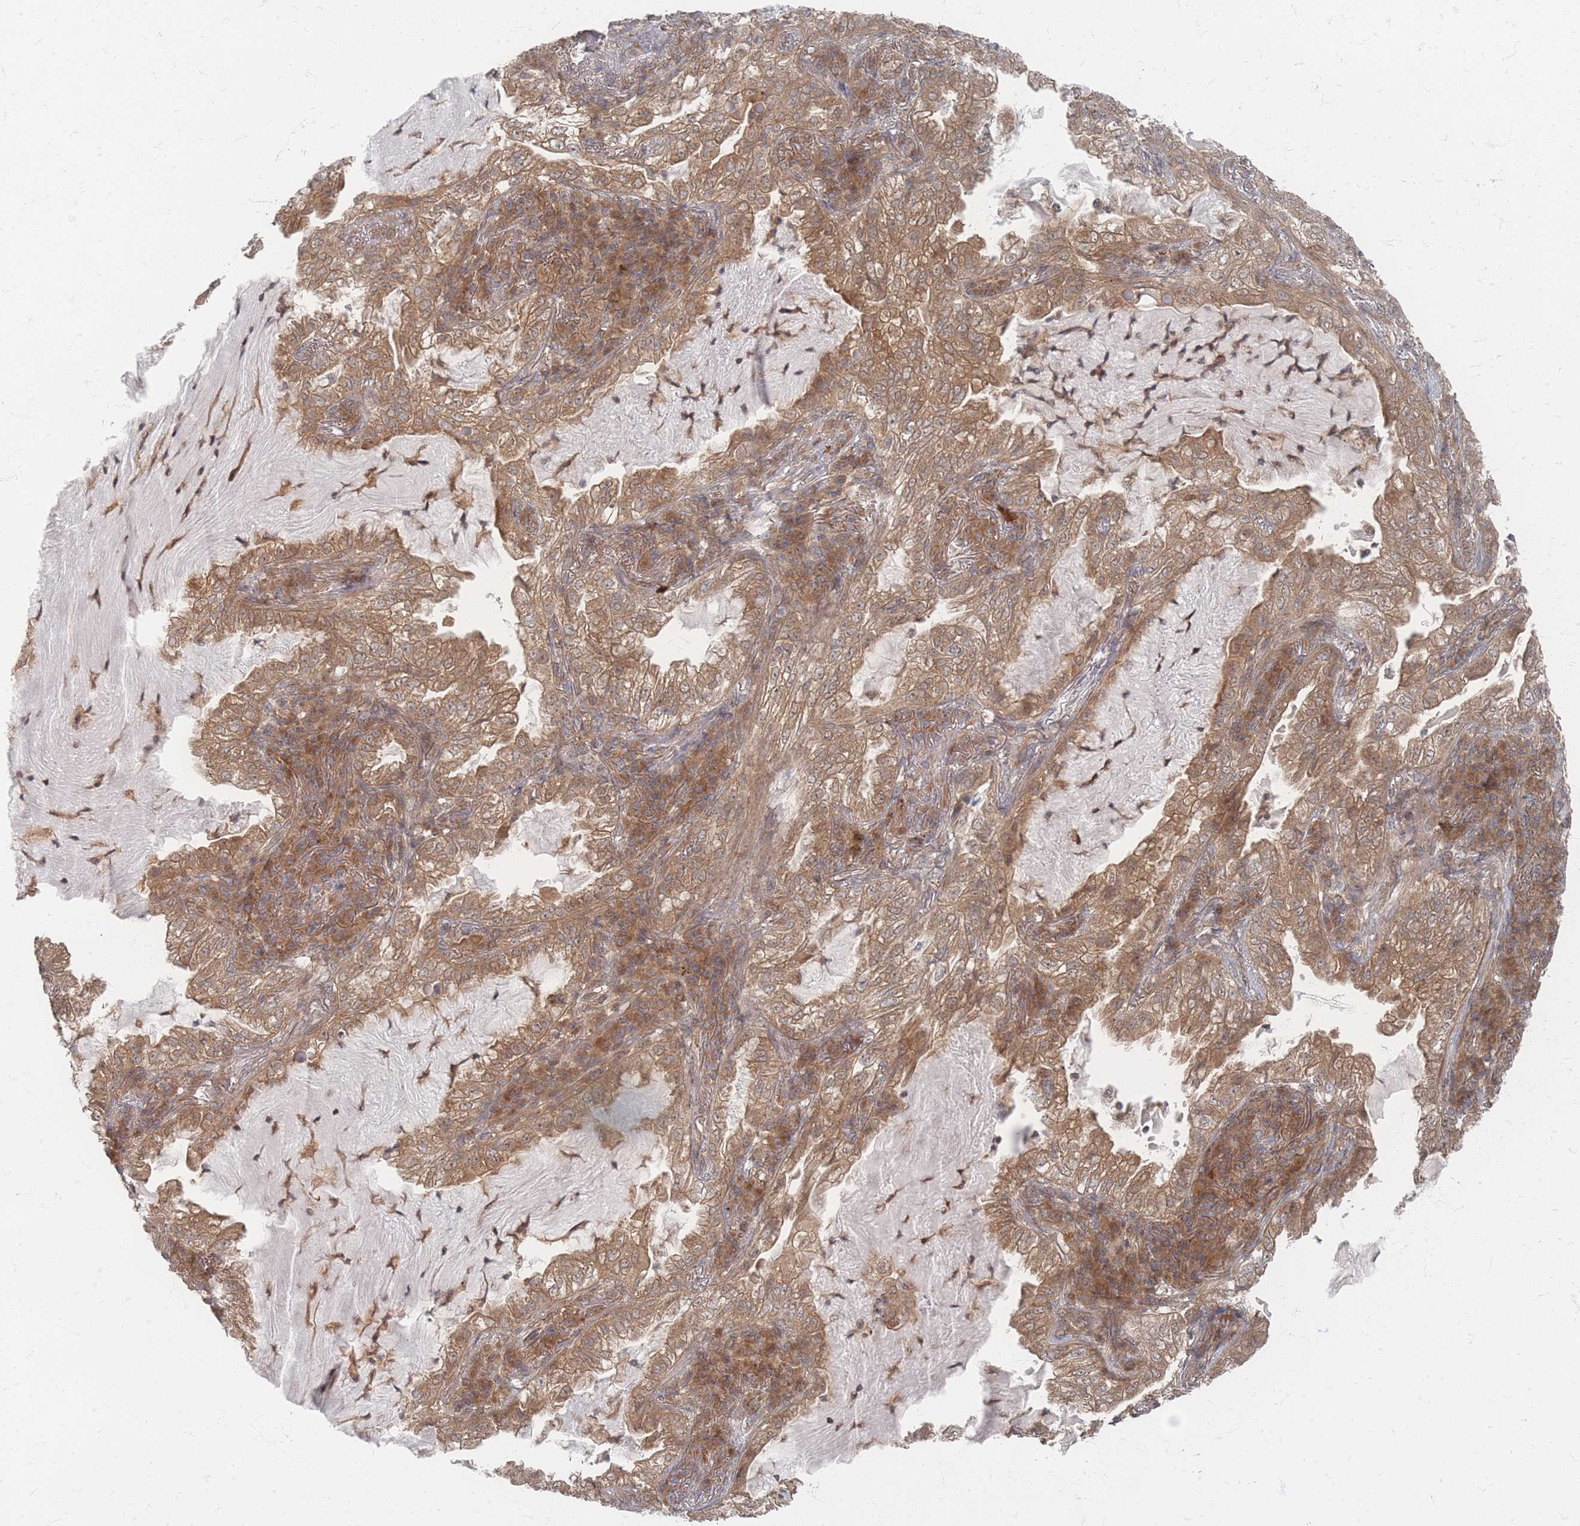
{"staining": {"intensity": "moderate", "quantity": ">75%", "location": "cytoplasmic/membranous"}, "tissue": "lung cancer", "cell_type": "Tumor cells", "image_type": "cancer", "snomed": [{"axis": "morphology", "description": "Adenocarcinoma, NOS"}, {"axis": "topography", "description": "Lung"}], "caption": "This is a photomicrograph of IHC staining of lung cancer, which shows moderate staining in the cytoplasmic/membranous of tumor cells.", "gene": "PSMD9", "patient": {"sex": "female", "age": 73}}